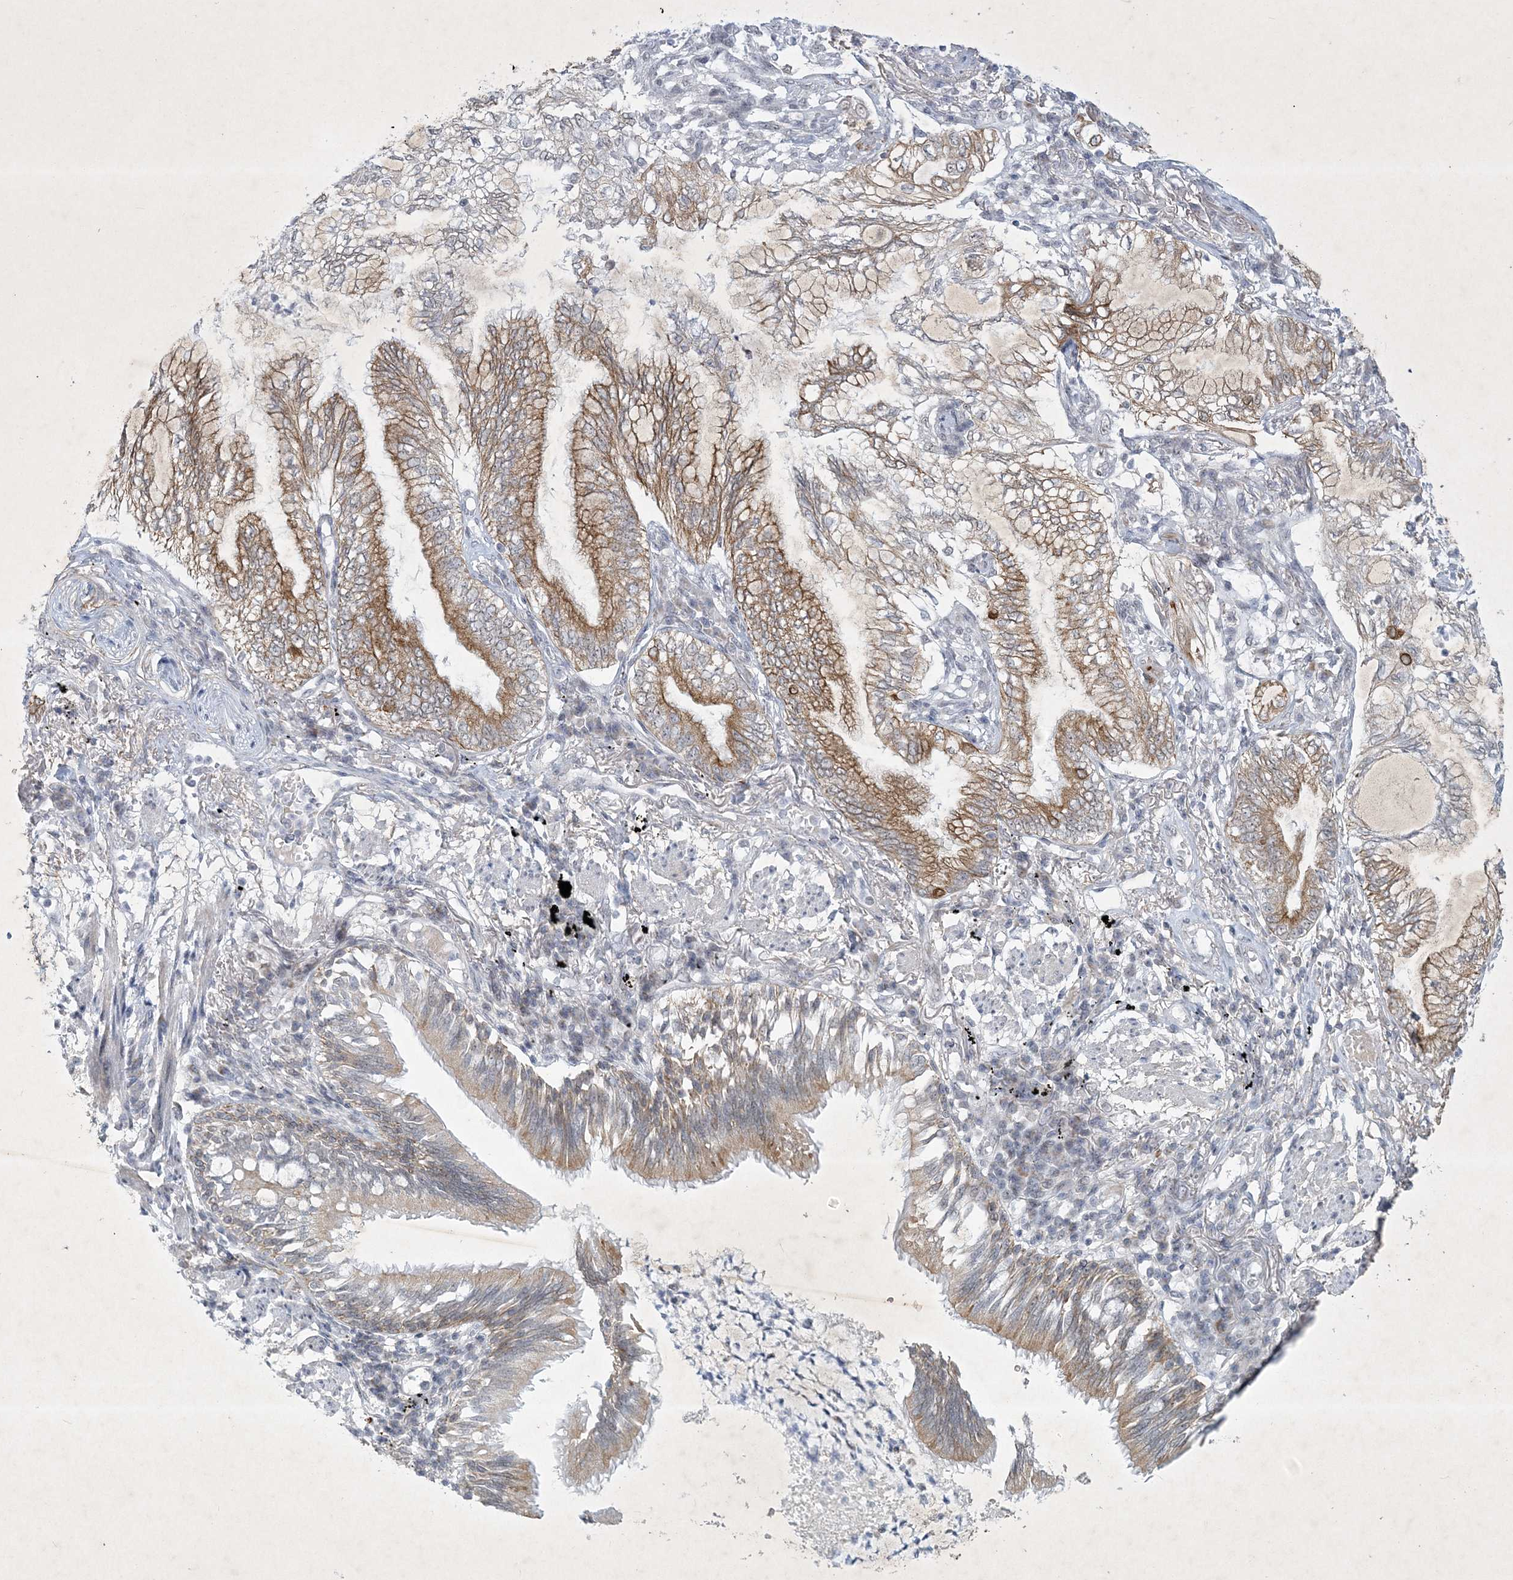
{"staining": {"intensity": "moderate", "quantity": ">75%", "location": "cytoplasmic/membranous"}, "tissue": "lung cancer", "cell_type": "Tumor cells", "image_type": "cancer", "snomed": [{"axis": "morphology", "description": "Adenocarcinoma, NOS"}, {"axis": "topography", "description": "Lung"}], "caption": "This micrograph displays immunohistochemistry (IHC) staining of human adenocarcinoma (lung), with medium moderate cytoplasmic/membranous expression in approximately >75% of tumor cells.", "gene": "ZBTB9", "patient": {"sex": "female", "age": 70}}